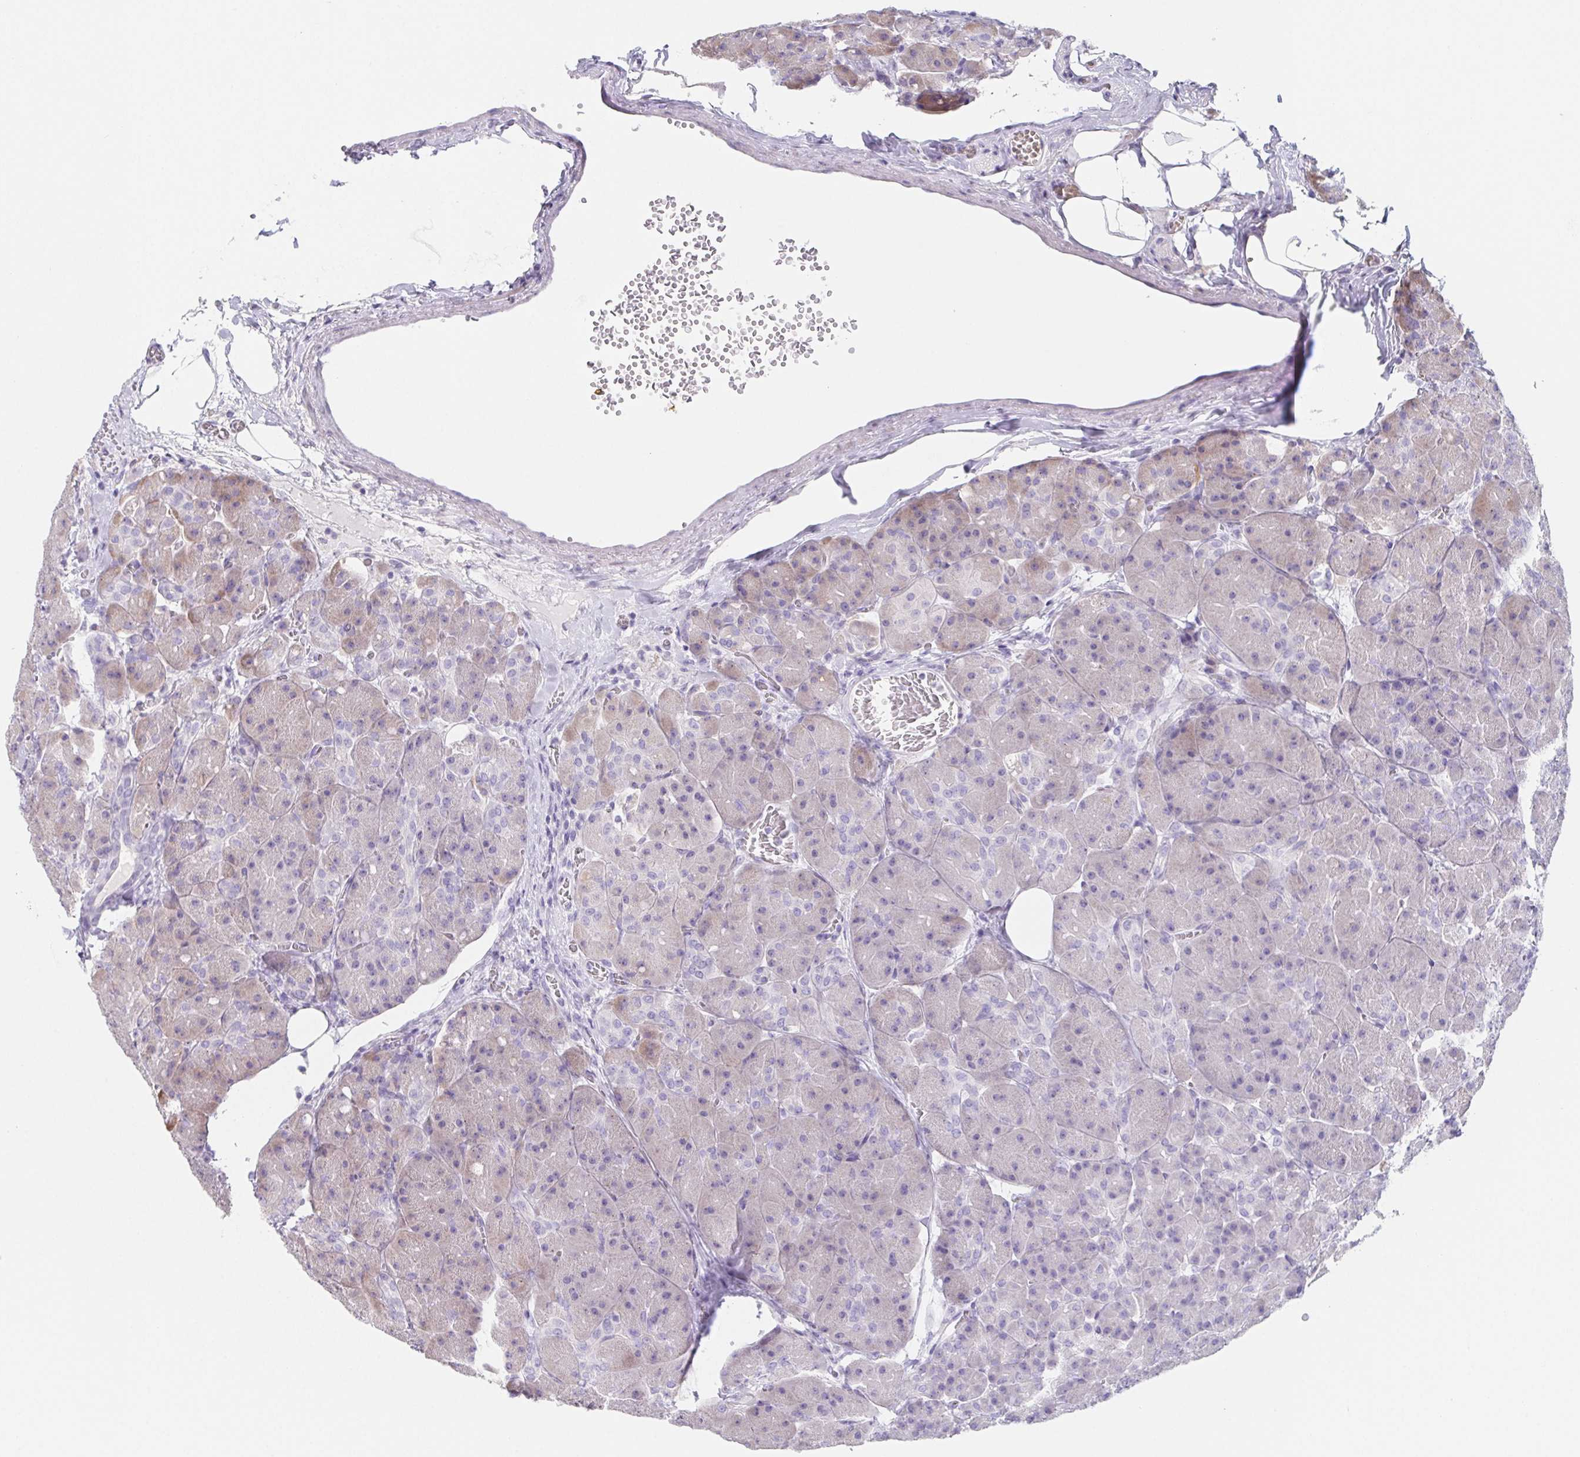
{"staining": {"intensity": "weak", "quantity": "<25%", "location": "cytoplasmic/membranous"}, "tissue": "pancreas", "cell_type": "Exocrine glandular cells", "image_type": "normal", "snomed": [{"axis": "morphology", "description": "Normal tissue, NOS"}, {"axis": "topography", "description": "Pancreas"}], "caption": "Exocrine glandular cells show no significant positivity in unremarkable pancreas.", "gene": "HDGFL1", "patient": {"sex": "male", "age": 55}}